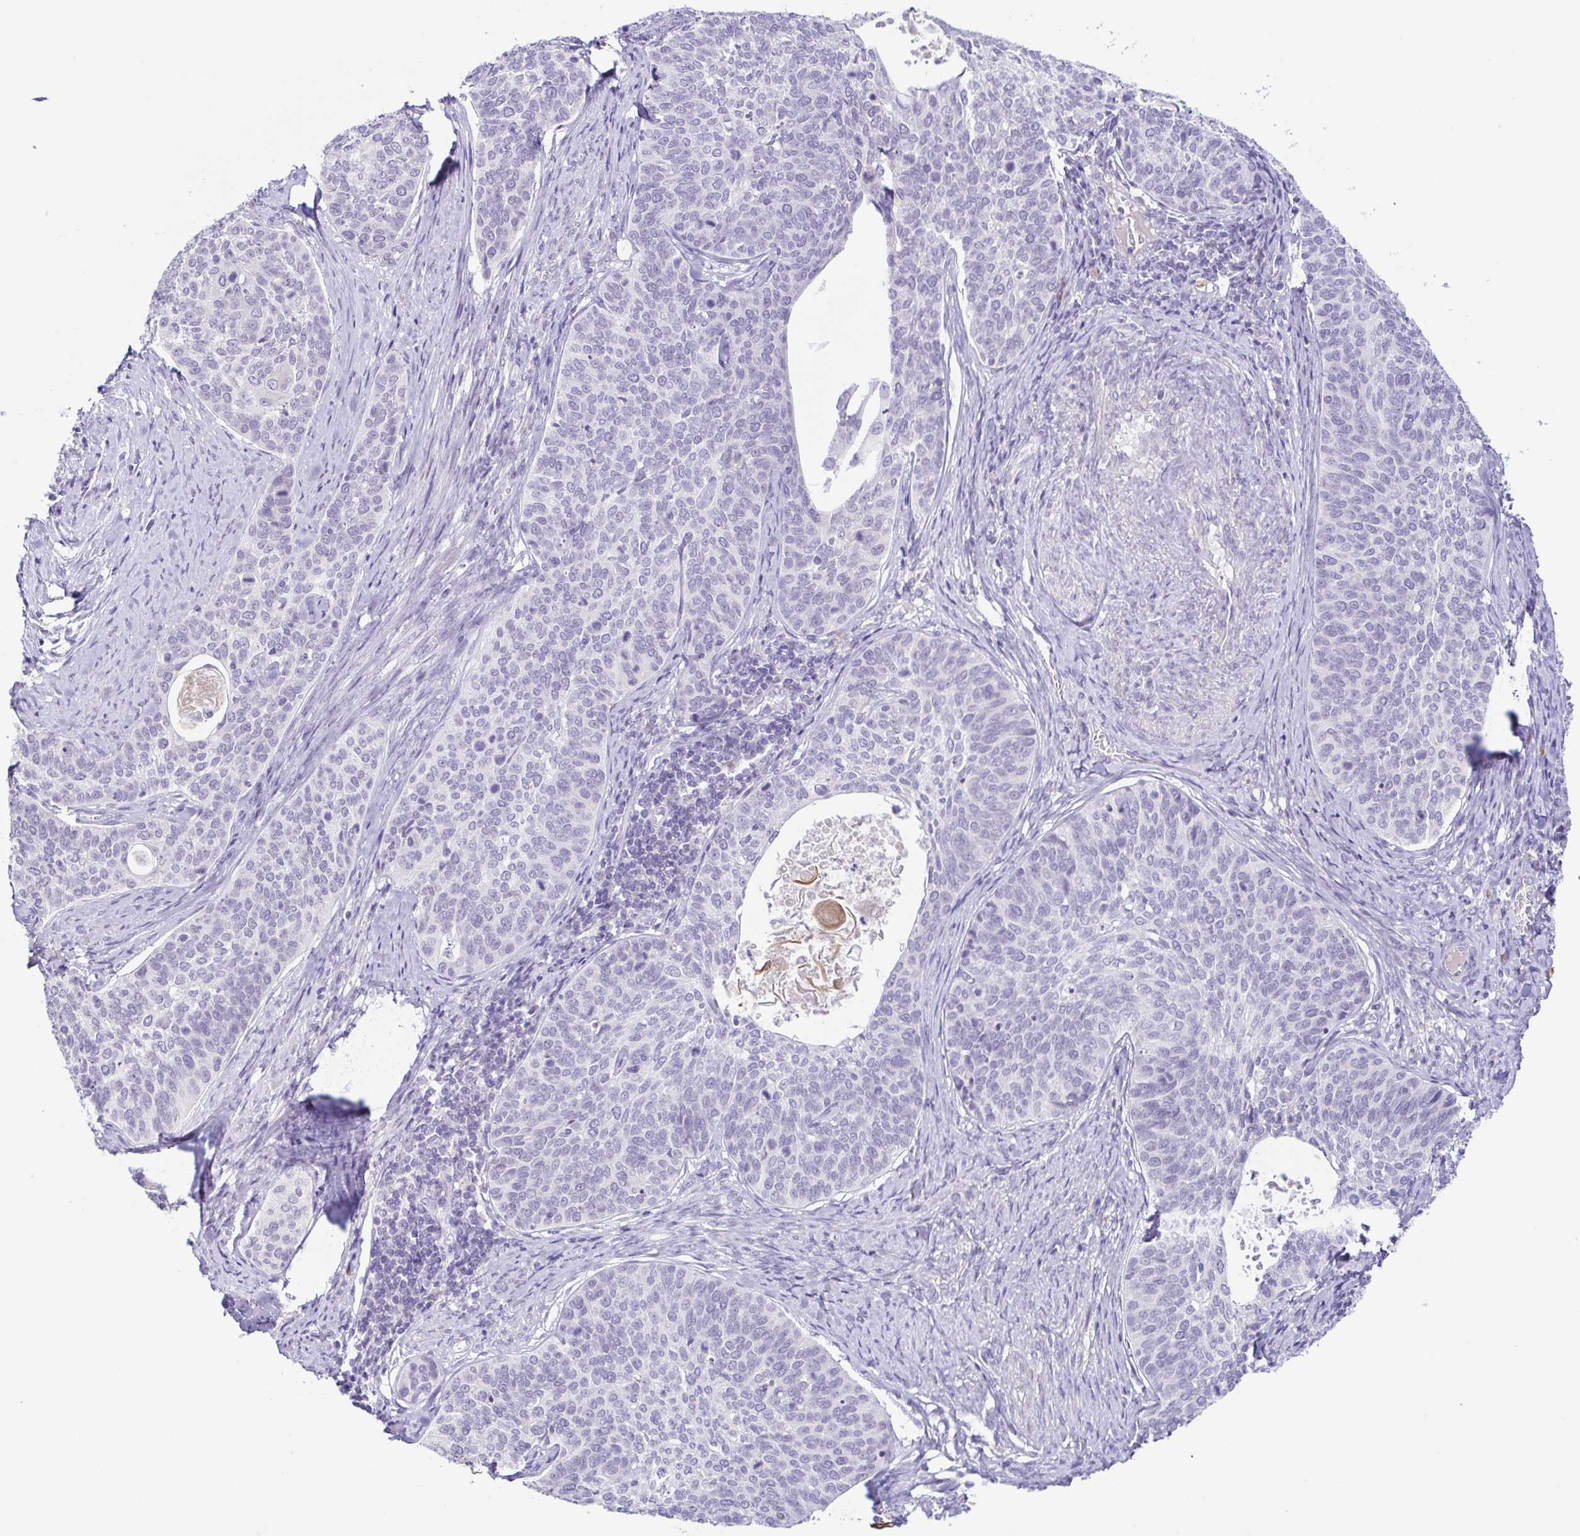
{"staining": {"intensity": "negative", "quantity": "none", "location": "none"}, "tissue": "cervical cancer", "cell_type": "Tumor cells", "image_type": "cancer", "snomed": [{"axis": "morphology", "description": "Squamous cell carcinoma, NOS"}, {"axis": "topography", "description": "Cervix"}], "caption": "Tumor cells show no significant expression in cervical cancer. (DAB immunohistochemistry (IHC) visualized using brightfield microscopy, high magnification).", "gene": "TERT", "patient": {"sex": "female", "age": 69}}